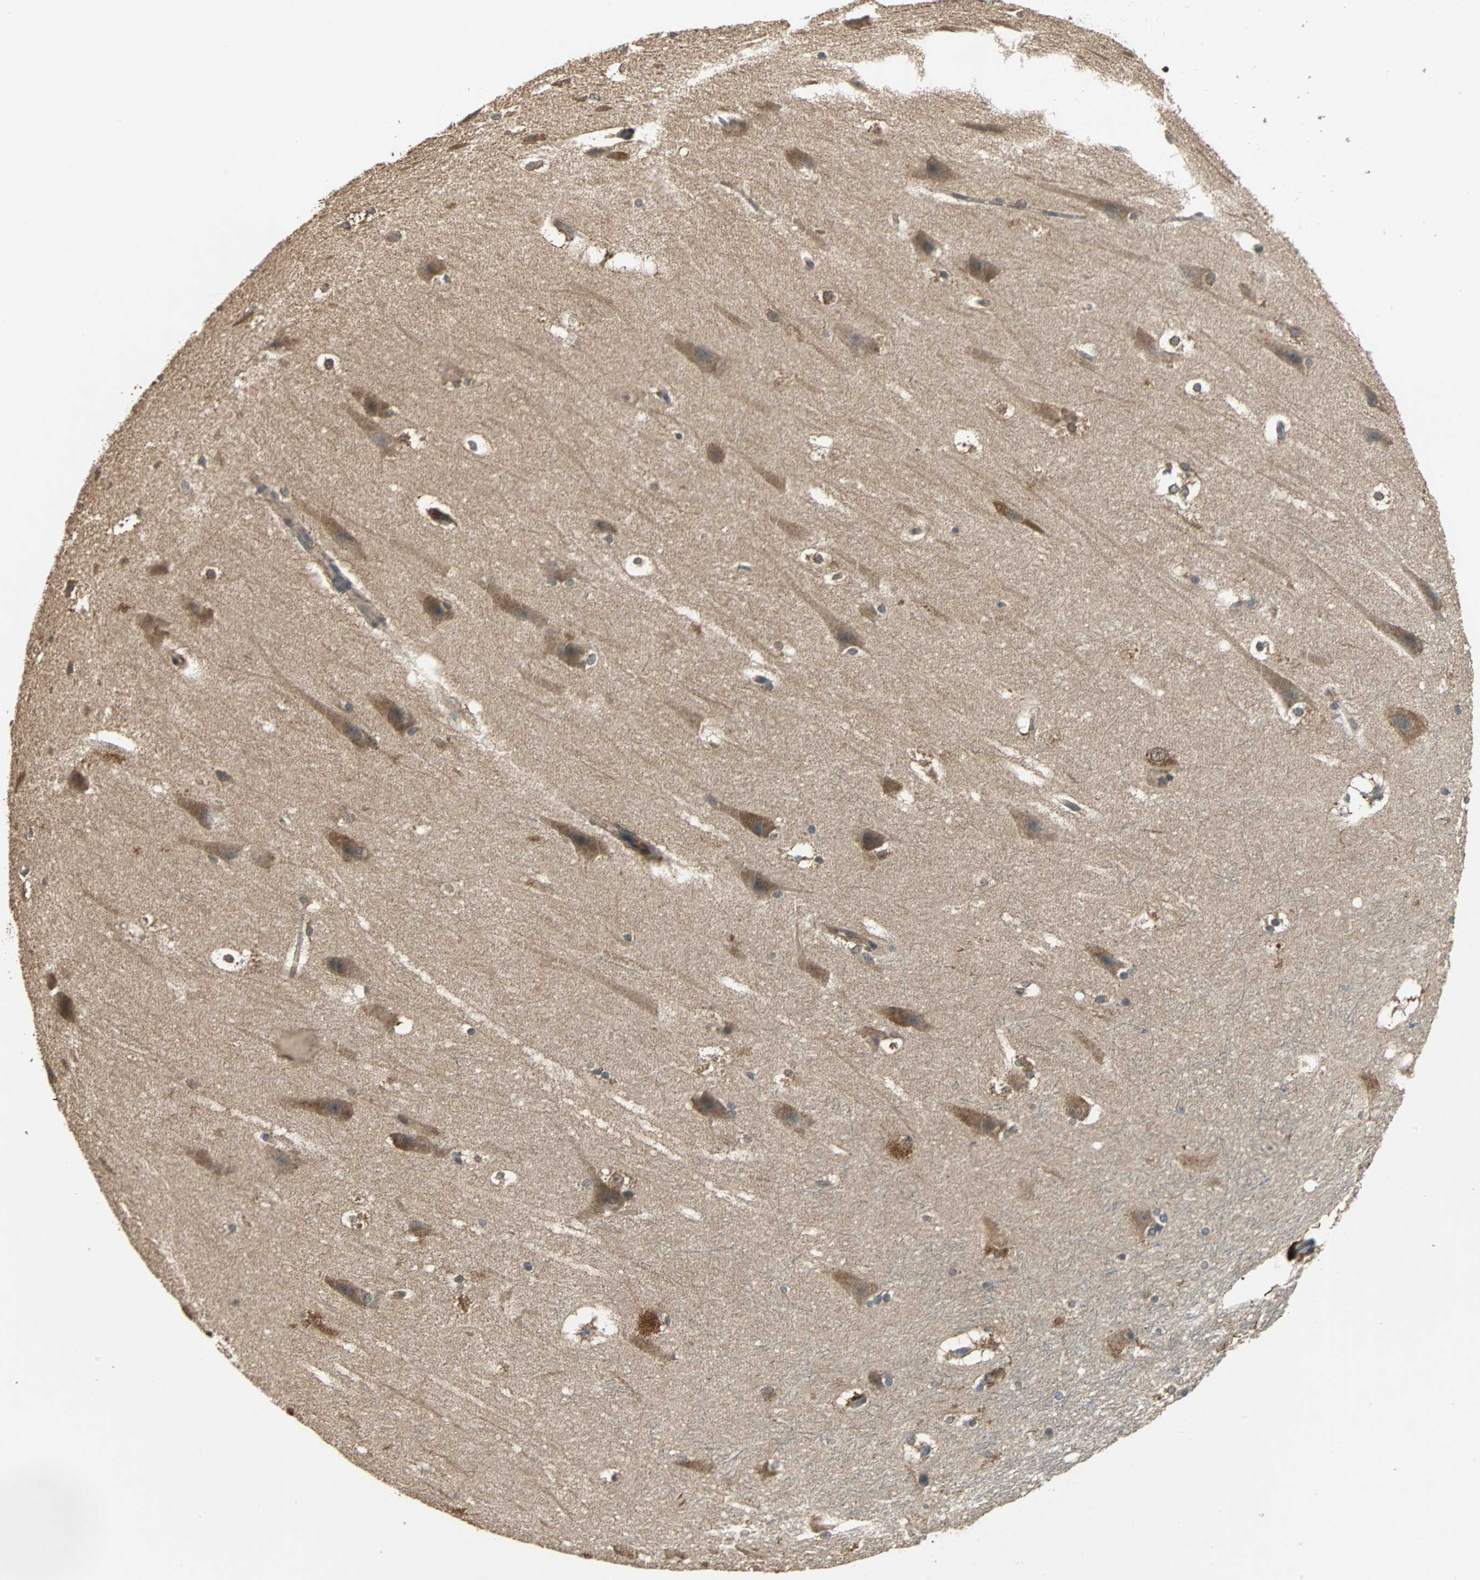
{"staining": {"intensity": "moderate", "quantity": "<25%", "location": "cytoplasmic/membranous"}, "tissue": "hippocampus", "cell_type": "Glial cells", "image_type": "normal", "snomed": [{"axis": "morphology", "description": "Normal tissue, NOS"}, {"axis": "topography", "description": "Hippocampus"}], "caption": "Benign hippocampus reveals moderate cytoplasmic/membranous expression in about <25% of glial cells The protein is stained brown, and the nuclei are stained in blue (DAB IHC with brightfield microscopy, high magnification)..", "gene": "ABHD2", "patient": {"sex": "female", "age": 19}}